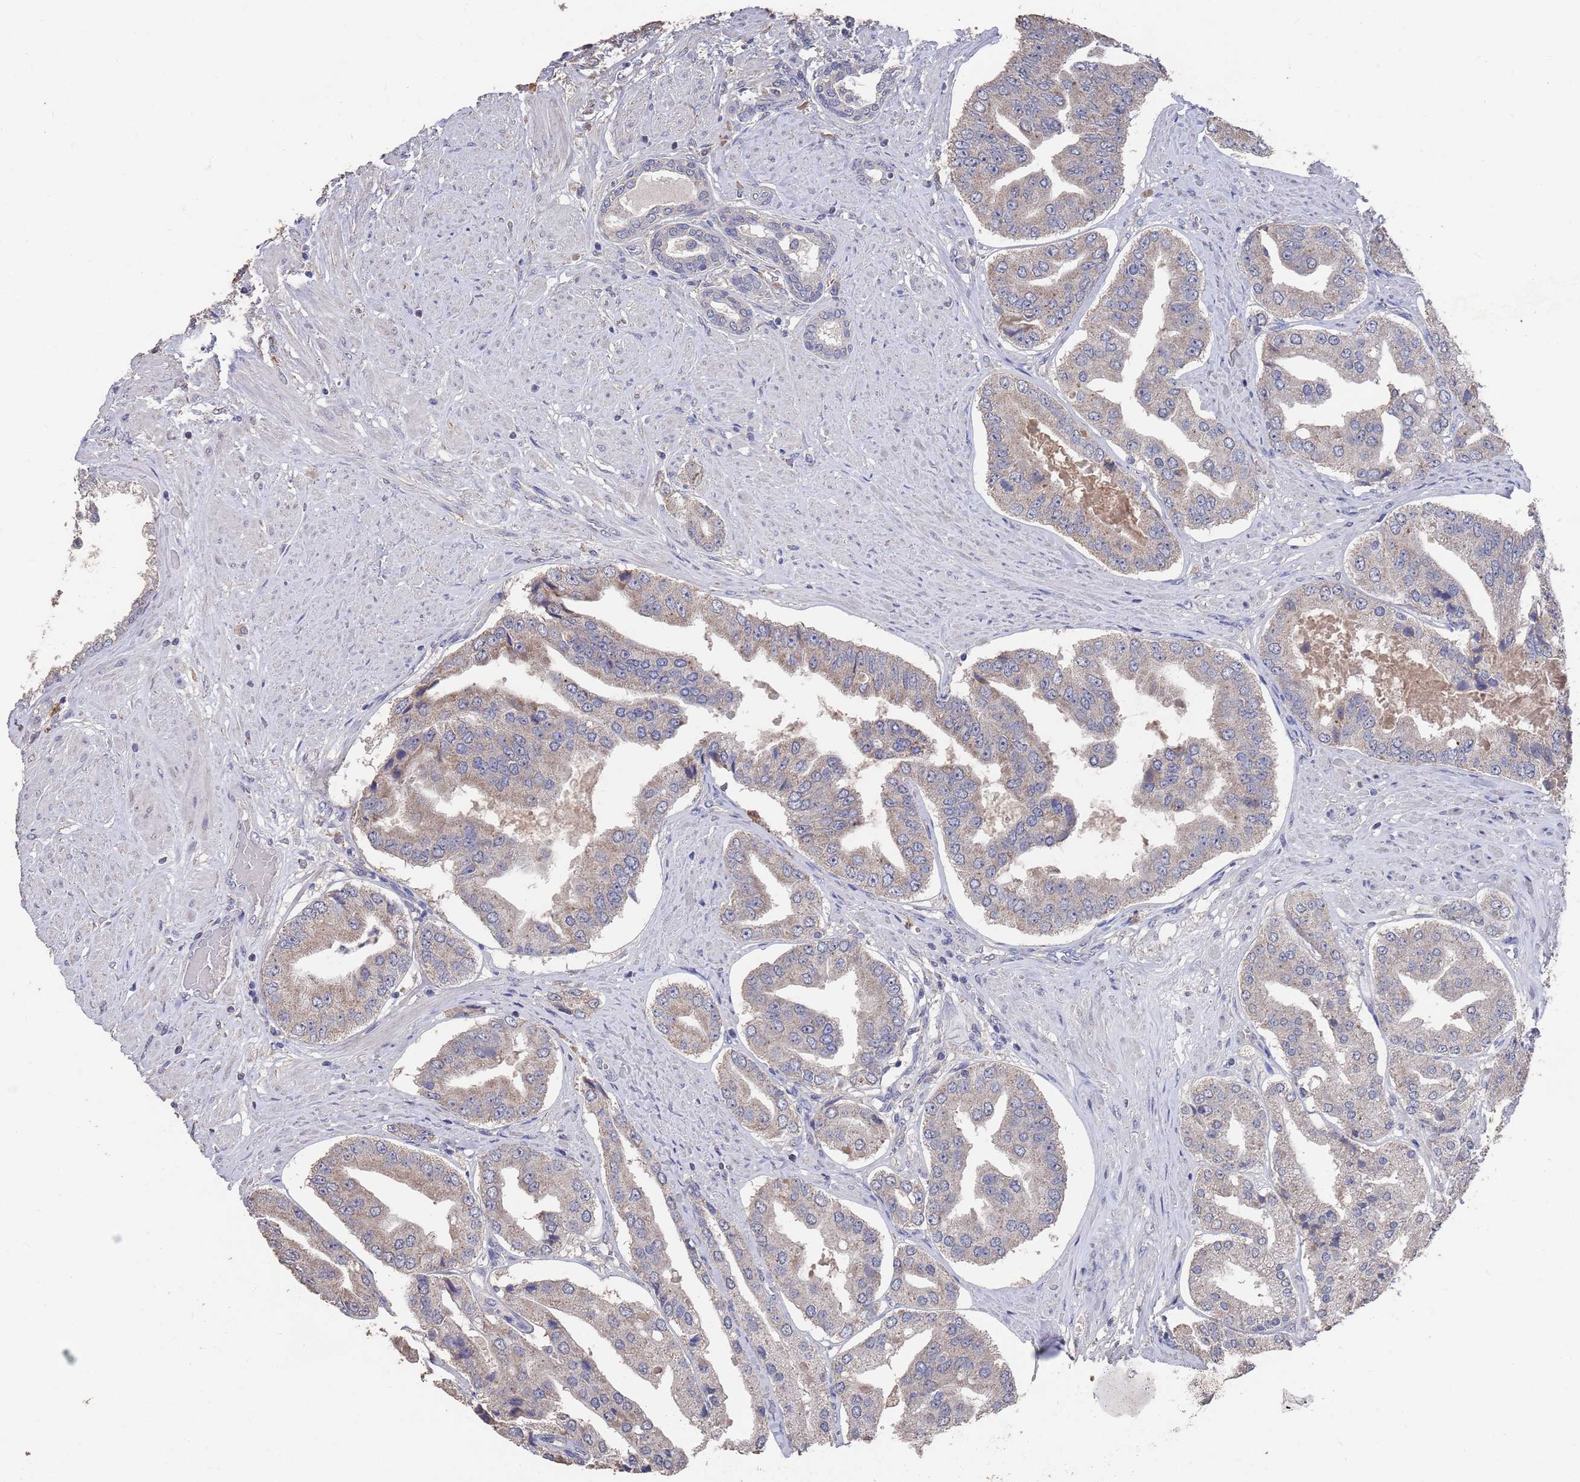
{"staining": {"intensity": "weak", "quantity": "25%-75%", "location": "cytoplasmic/membranous"}, "tissue": "prostate cancer", "cell_type": "Tumor cells", "image_type": "cancer", "snomed": [{"axis": "morphology", "description": "Adenocarcinoma, High grade"}, {"axis": "topography", "description": "Prostate"}], "caption": "Prostate cancer (high-grade adenocarcinoma) stained with a protein marker shows weak staining in tumor cells.", "gene": "BTBD18", "patient": {"sex": "male", "age": 63}}